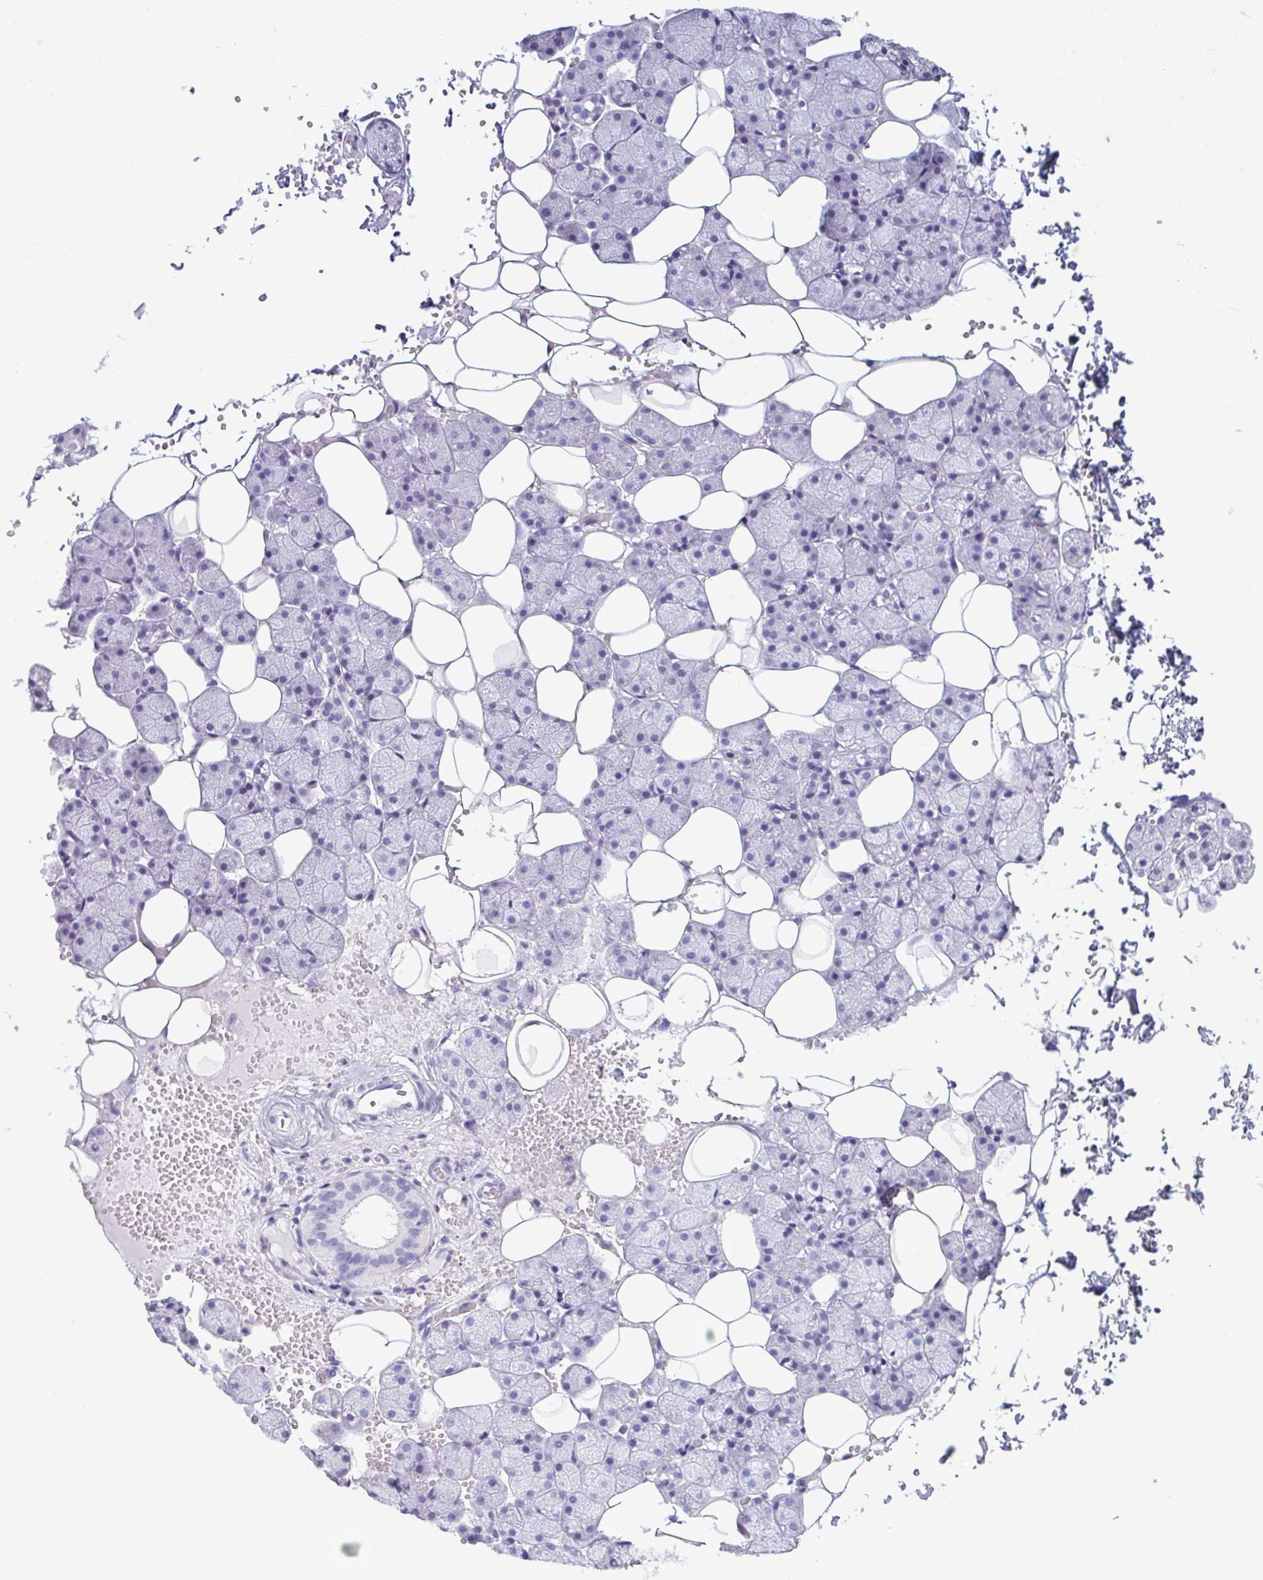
{"staining": {"intensity": "negative", "quantity": "none", "location": "none"}, "tissue": "salivary gland", "cell_type": "Glandular cells", "image_type": "normal", "snomed": [{"axis": "morphology", "description": "Normal tissue, NOS"}, {"axis": "topography", "description": "Salivary gland"}], "caption": "DAB immunohistochemical staining of unremarkable human salivary gland displays no significant staining in glandular cells.", "gene": "CDA", "patient": {"sex": "male", "age": 38}}